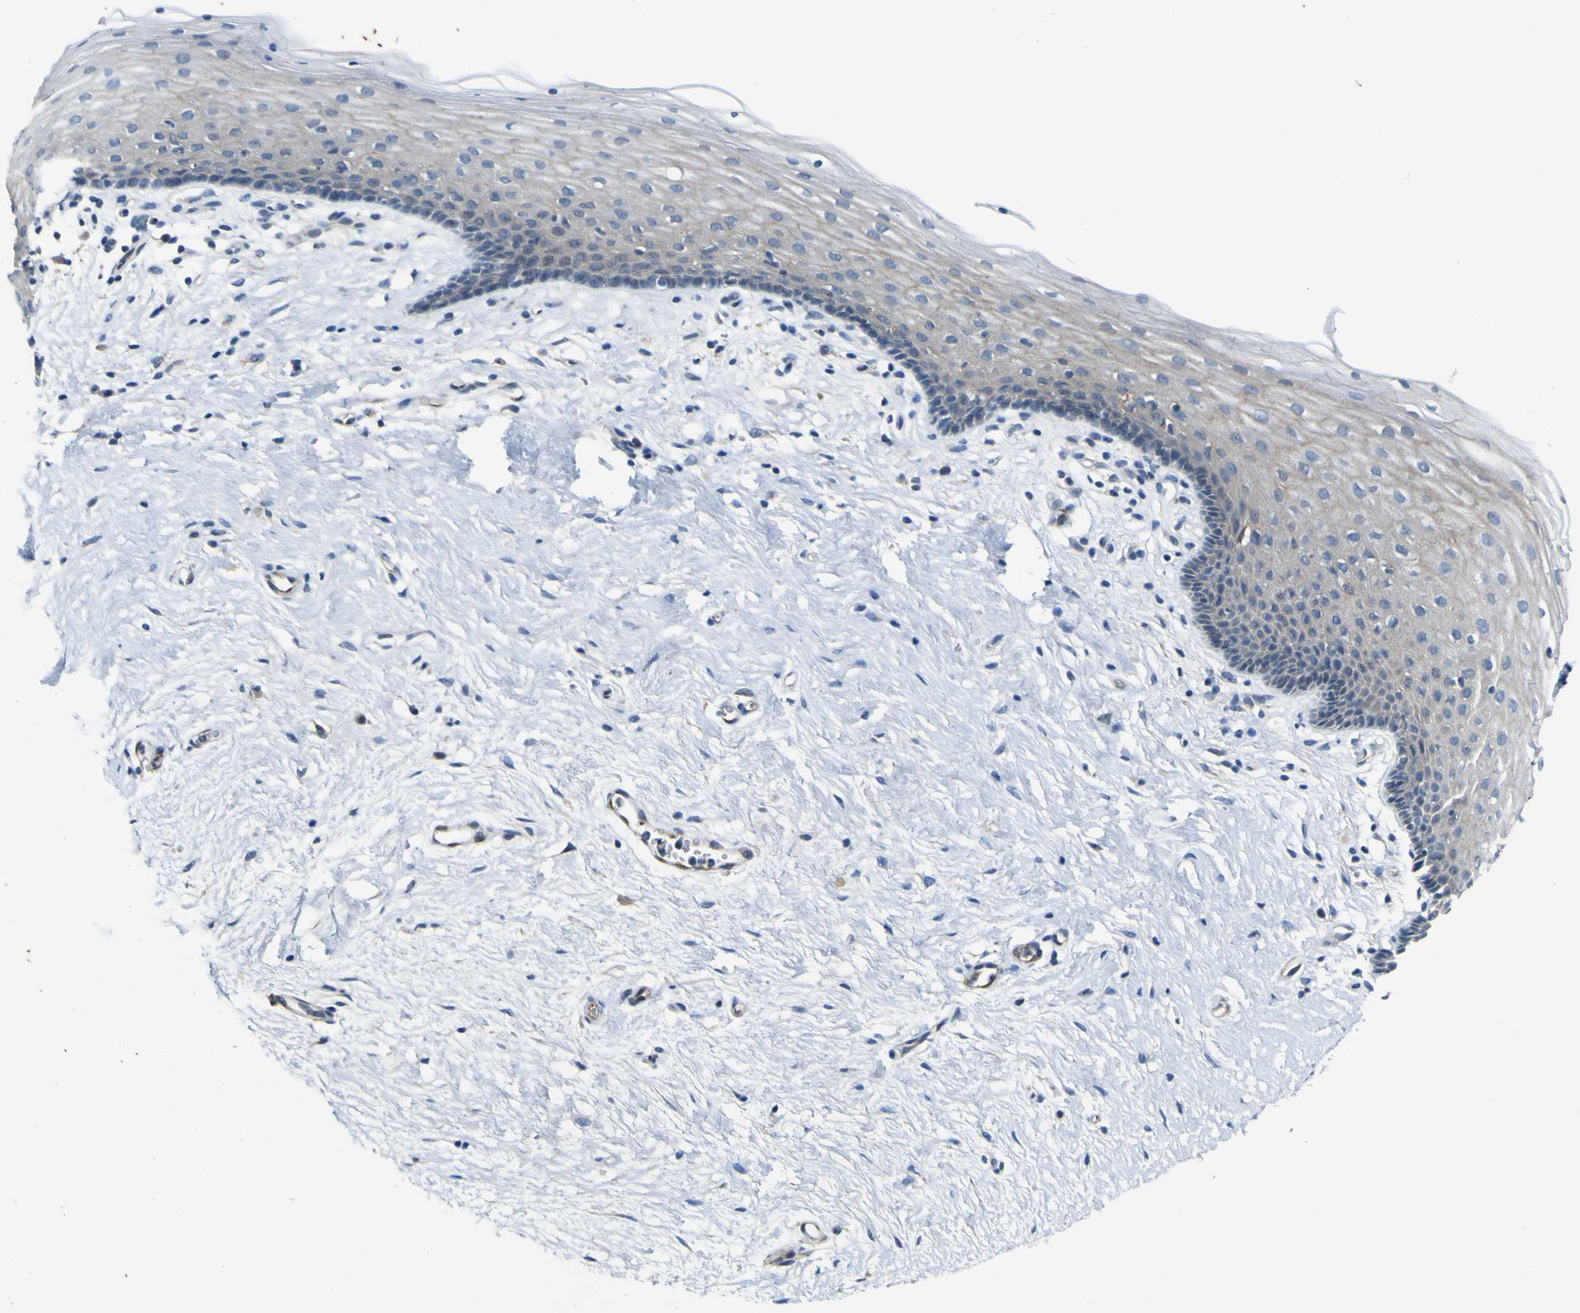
{"staining": {"intensity": "negative", "quantity": "none", "location": "none"}, "tissue": "vagina", "cell_type": "Squamous epithelial cells", "image_type": "normal", "snomed": [{"axis": "morphology", "description": "Normal tissue, NOS"}, {"axis": "topography", "description": "Vagina"}], "caption": "Immunohistochemistry (IHC) photomicrograph of normal vagina: vagina stained with DAB (3,3'-diaminobenzidine) displays no significant protein staining in squamous epithelial cells. (Stains: DAB IHC with hematoxylin counter stain, Microscopy: brightfield microscopy at high magnification).", "gene": "LDLR", "patient": {"sex": "female", "age": 44}}